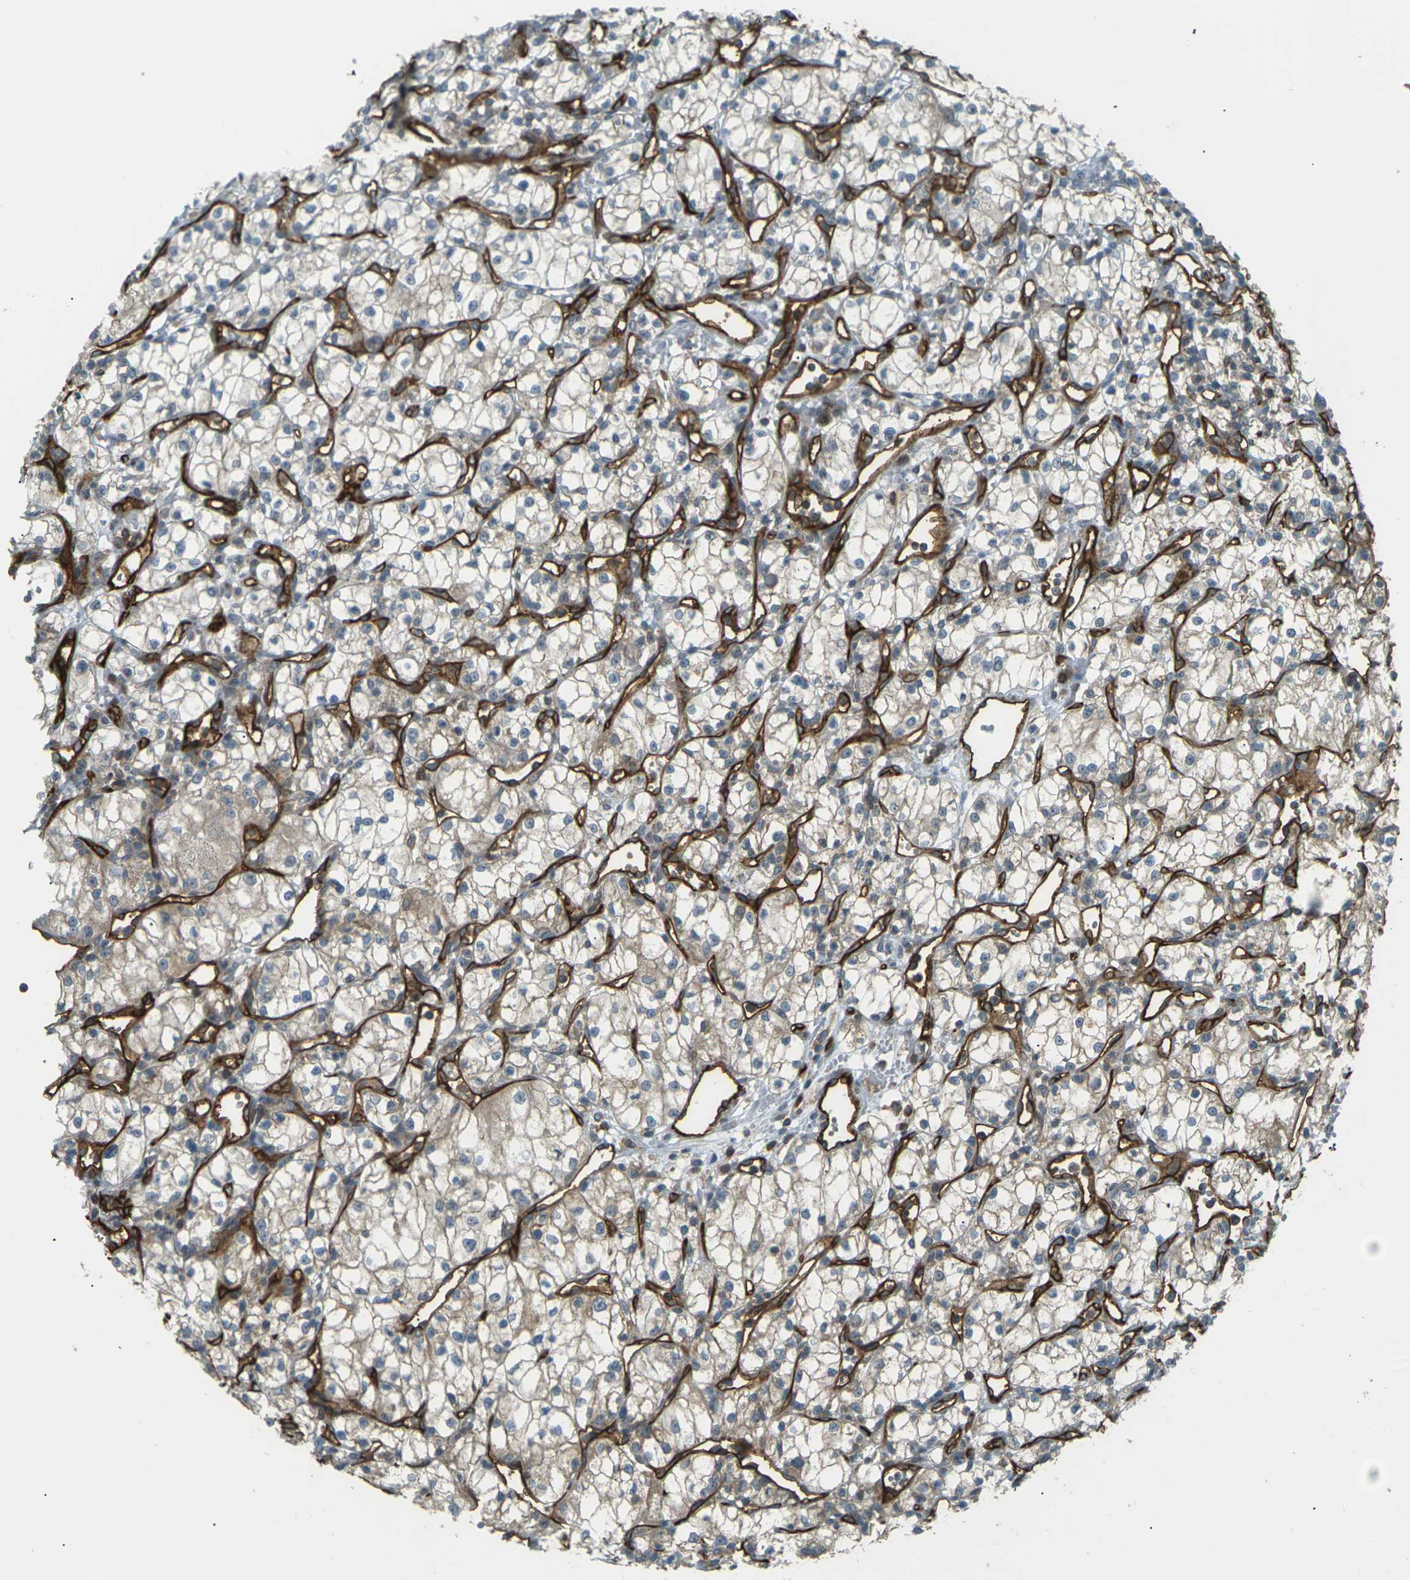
{"staining": {"intensity": "weak", "quantity": "<25%", "location": "cytoplasmic/membranous"}, "tissue": "renal cancer", "cell_type": "Tumor cells", "image_type": "cancer", "snomed": [{"axis": "morphology", "description": "Normal tissue, NOS"}, {"axis": "morphology", "description": "Adenocarcinoma, NOS"}, {"axis": "topography", "description": "Kidney"}], "caption": "Immunohistochemical staining of human renal adenocarcinoma reveals no significant expression in tumor cells.", "gene": "S1PR1", "patient": {"sex": "male", "age": 59}}